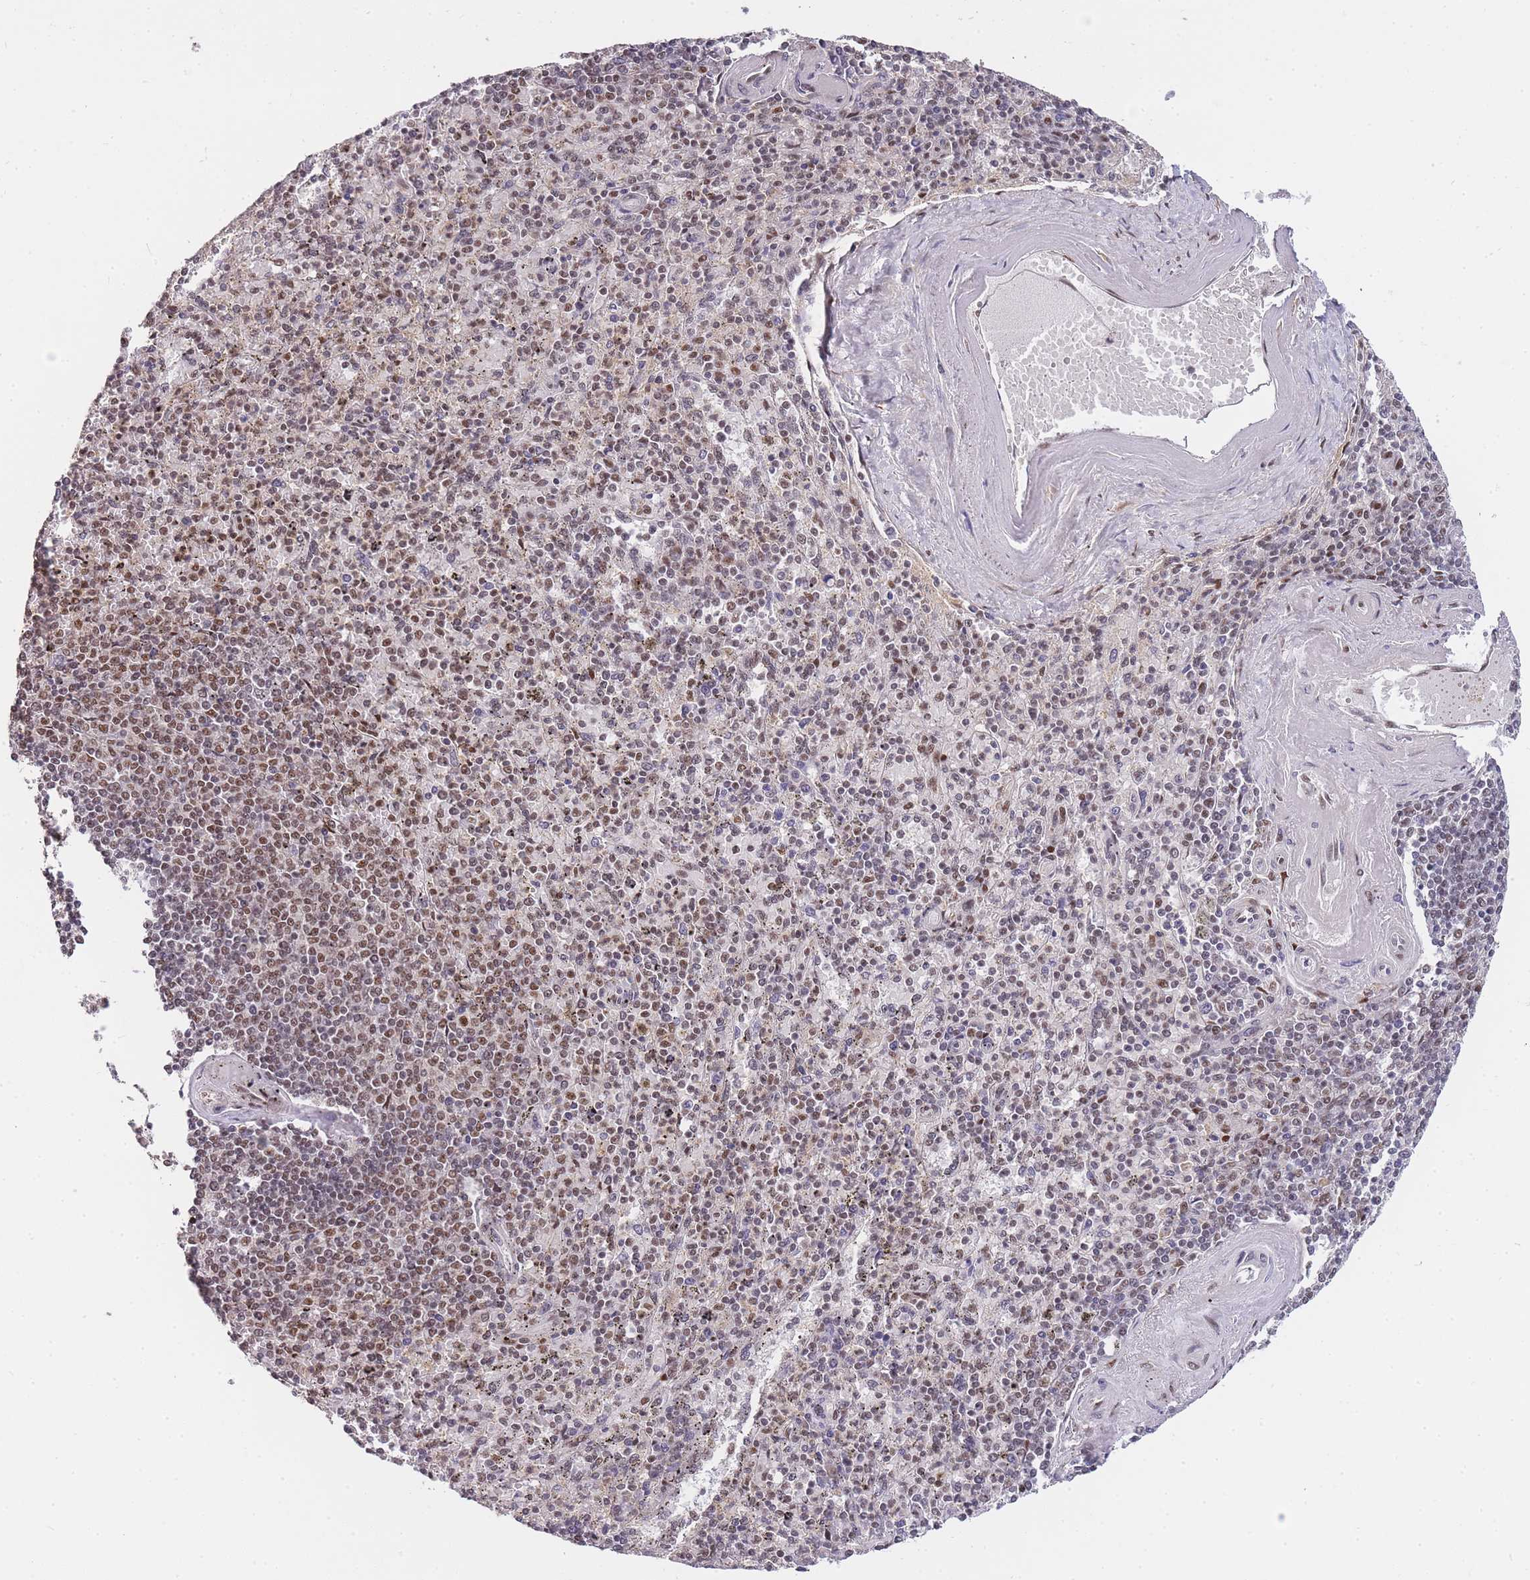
{"staining": {"intensity": "strong", "quantity": "25%-75%", "location": "nuclear"}, "tissue": "spleen", "cell_type": "Cells in red pulp", "image_type": "normal", "snomed": [{"axis": "morphology", "description": "Normal tissue, NOS"}, {"axis": "topography", "description": "Spleen"}], "caption": "Immunohistochemistry (DAB (3,3'-diaminobenzidine)) staining of unremarkable spleen exhibits strong nuclear protein expression in about 25%-75% of cells in red pulp. (Stains: DAB in brown, nuclei in blue, Microscopy: brightfield microscopy at high magnification).", "gene": "PRKDC", "patient": {"sex": "male", "age": 82}}